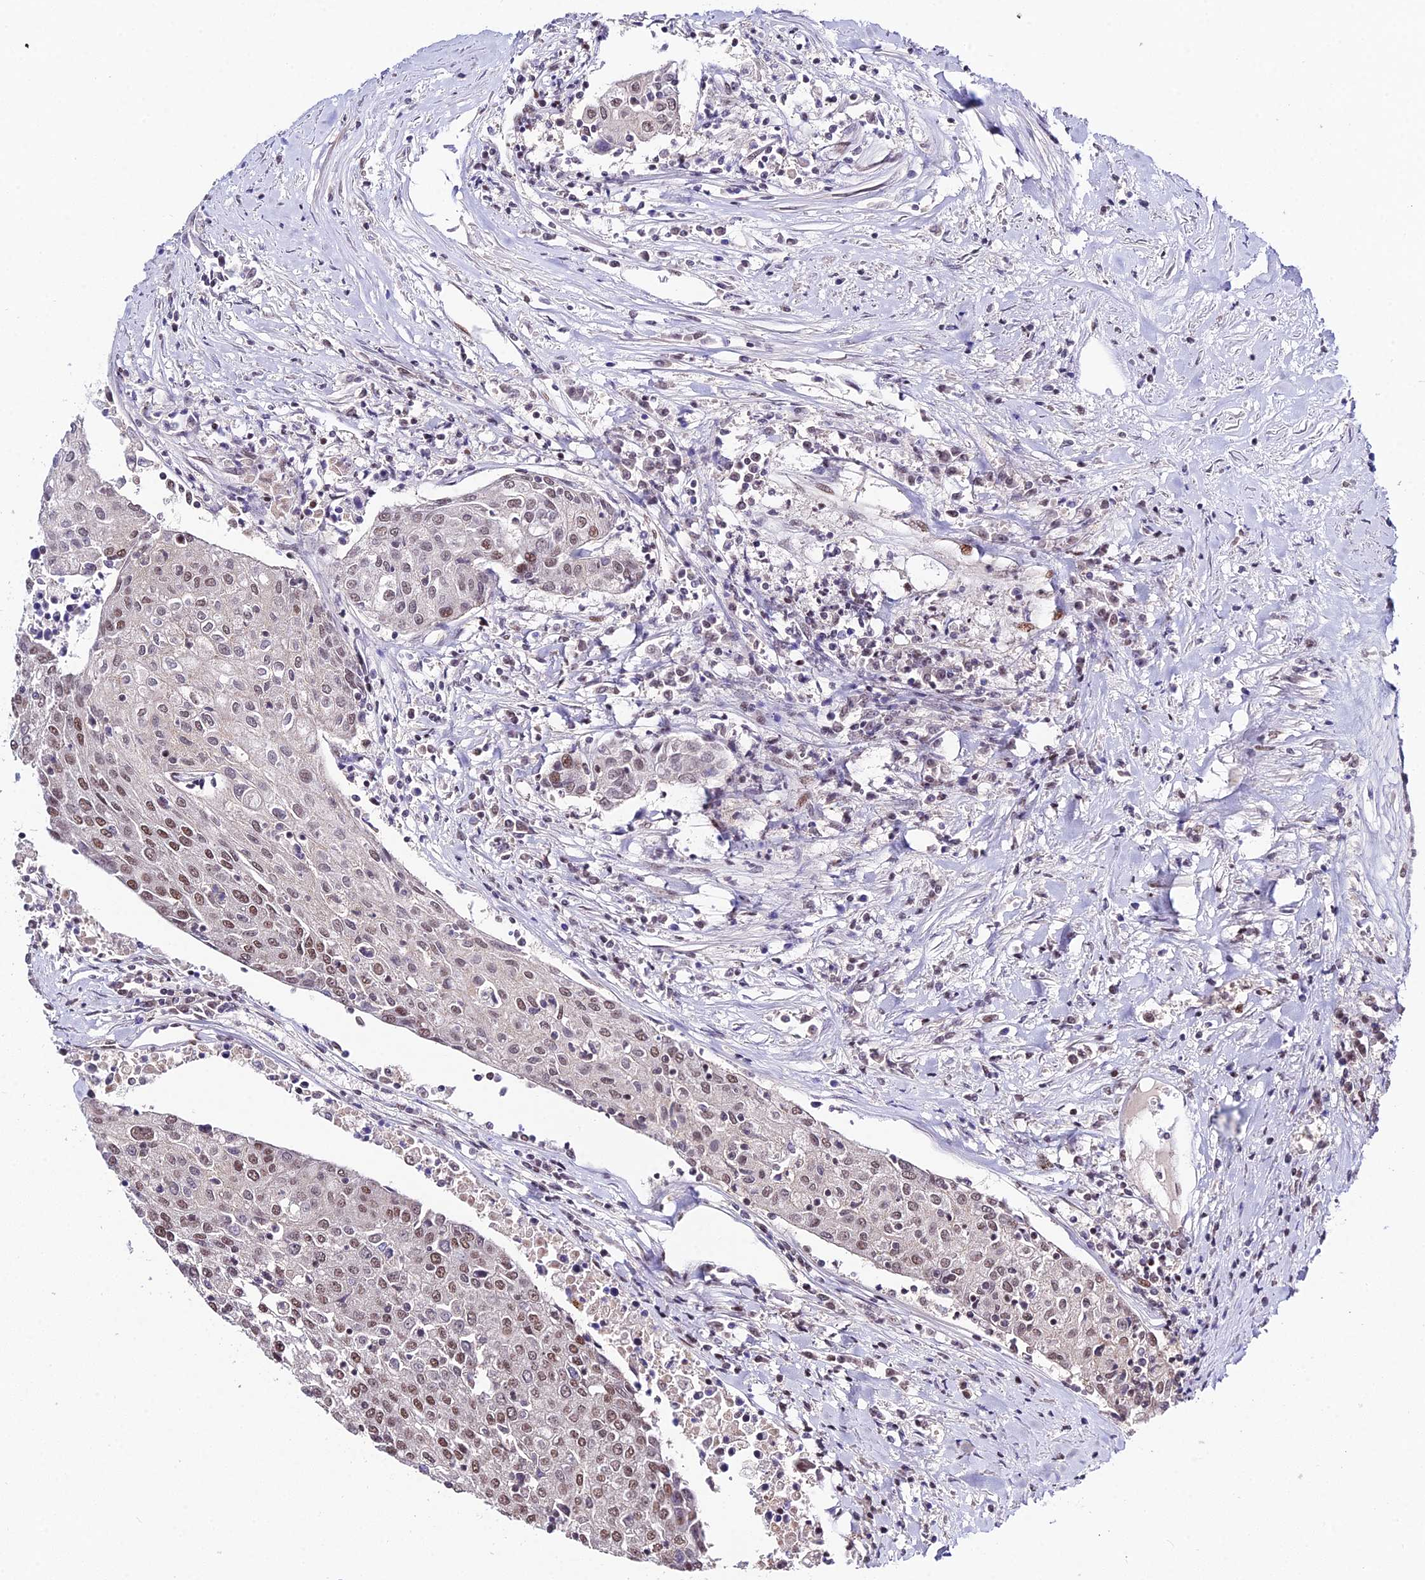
{"staining": {"intensity": "weak", "quantity": "<25%", "location": "nuclear"}, "tissue": "urothelial cancer", "cell_type": "Tumor cells", "image_type": "cancer", "snomed": [{"axis": "morphology", "description": "Urothelial carcinoma, High grade"}, {"axis": "topography", "description": "Urinary bladder"}], "caption": "The photomicrograph exhibits no significant staining in tumor cells of urothelial cancer.", "gene": "SYT15", "patient": {"sex": "female", "age": 85}}